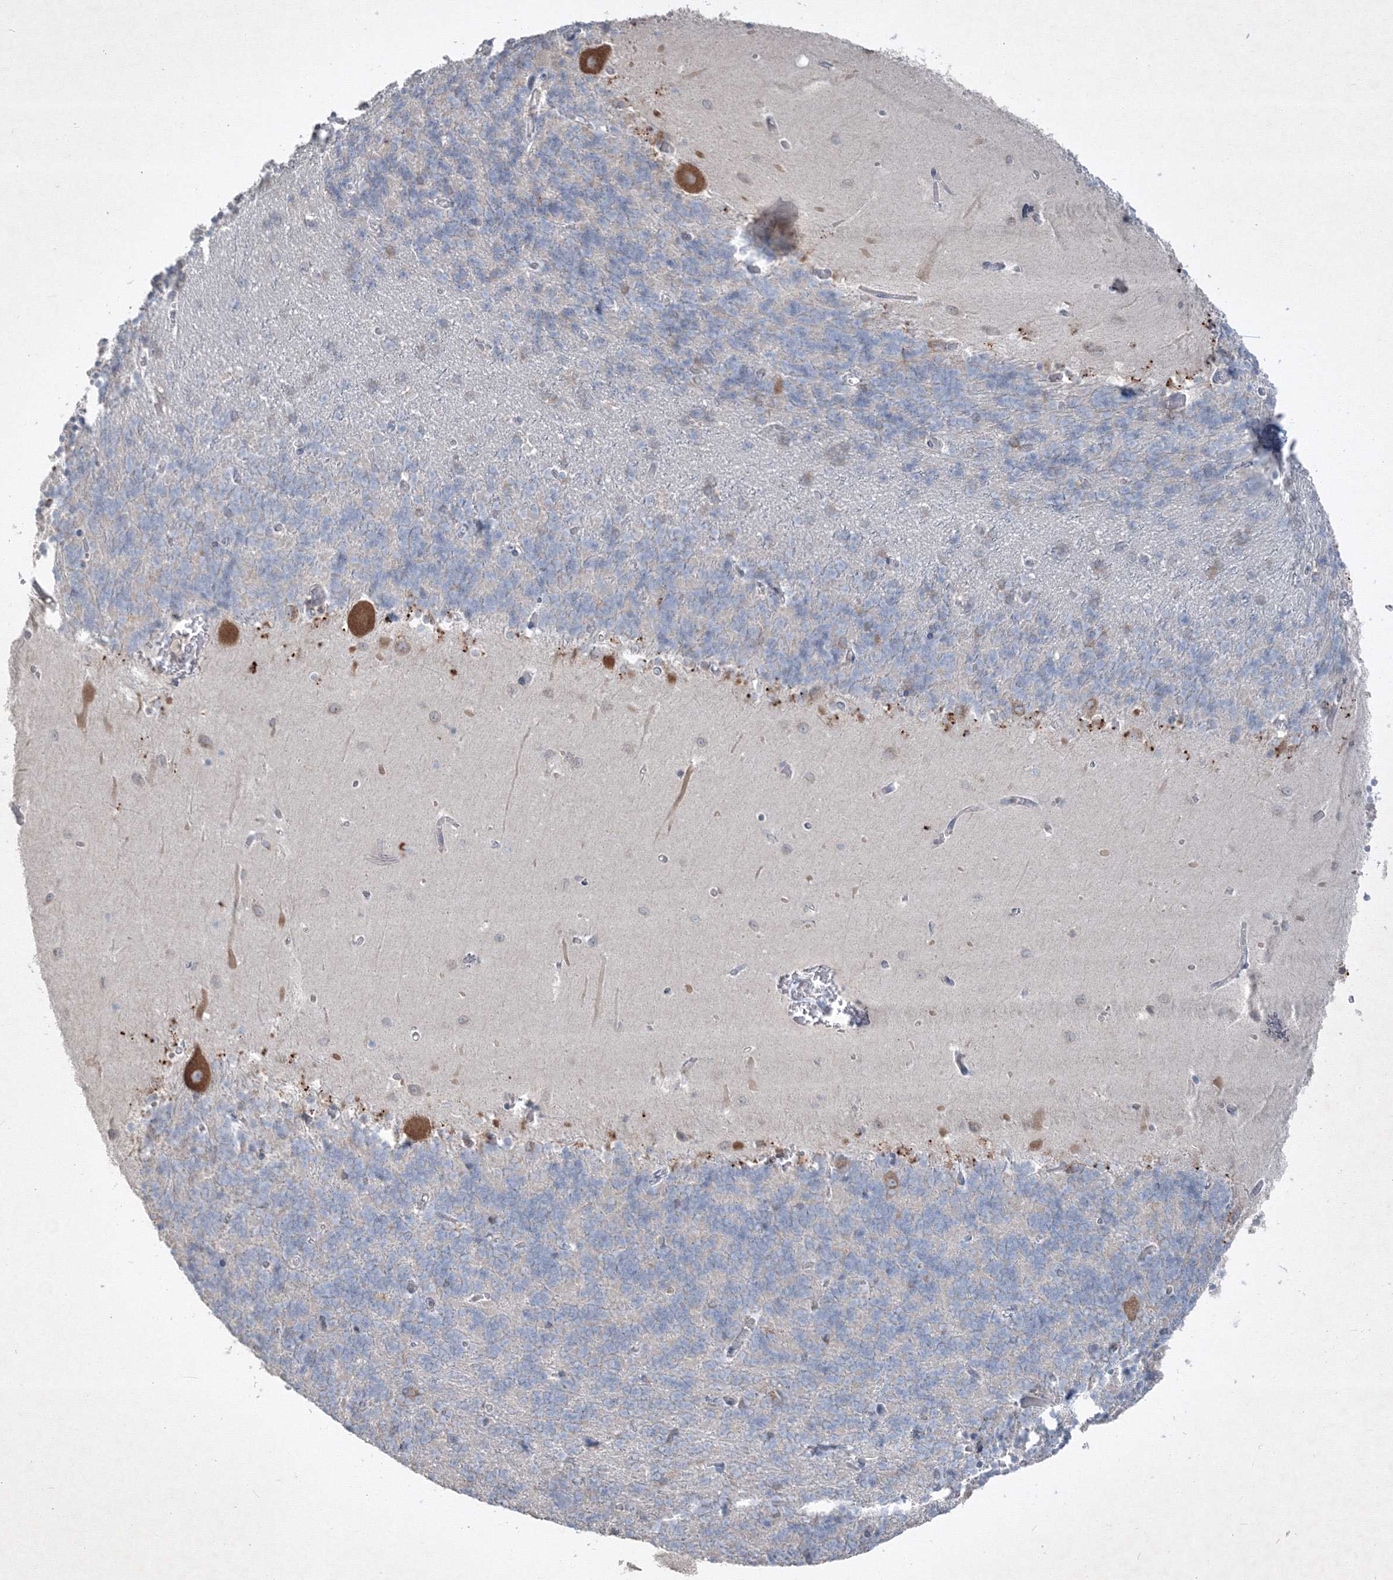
{"staining": {"intensity": "negative", "quantity": "none", "location": "none"}, "tissue": "cerebellum", "cell_type": "Cells in granular layer", "image_type": "normal", "snomed": [{"axis": "morphology", "description": "Normal tissue, NOS"}, {"axis": "topography", "description": "Cerebellum"}], "caption": "The histopathology image shows no staining of cells in granular layer in normal cerebellum. (Brightfield microscopy of DAB (3,3'-diaminobenzidine) immunohistochemistry (IHC) at high magnification).", "gene": "IFNAR1", "patient": {"sex": "male", "age": 37}}